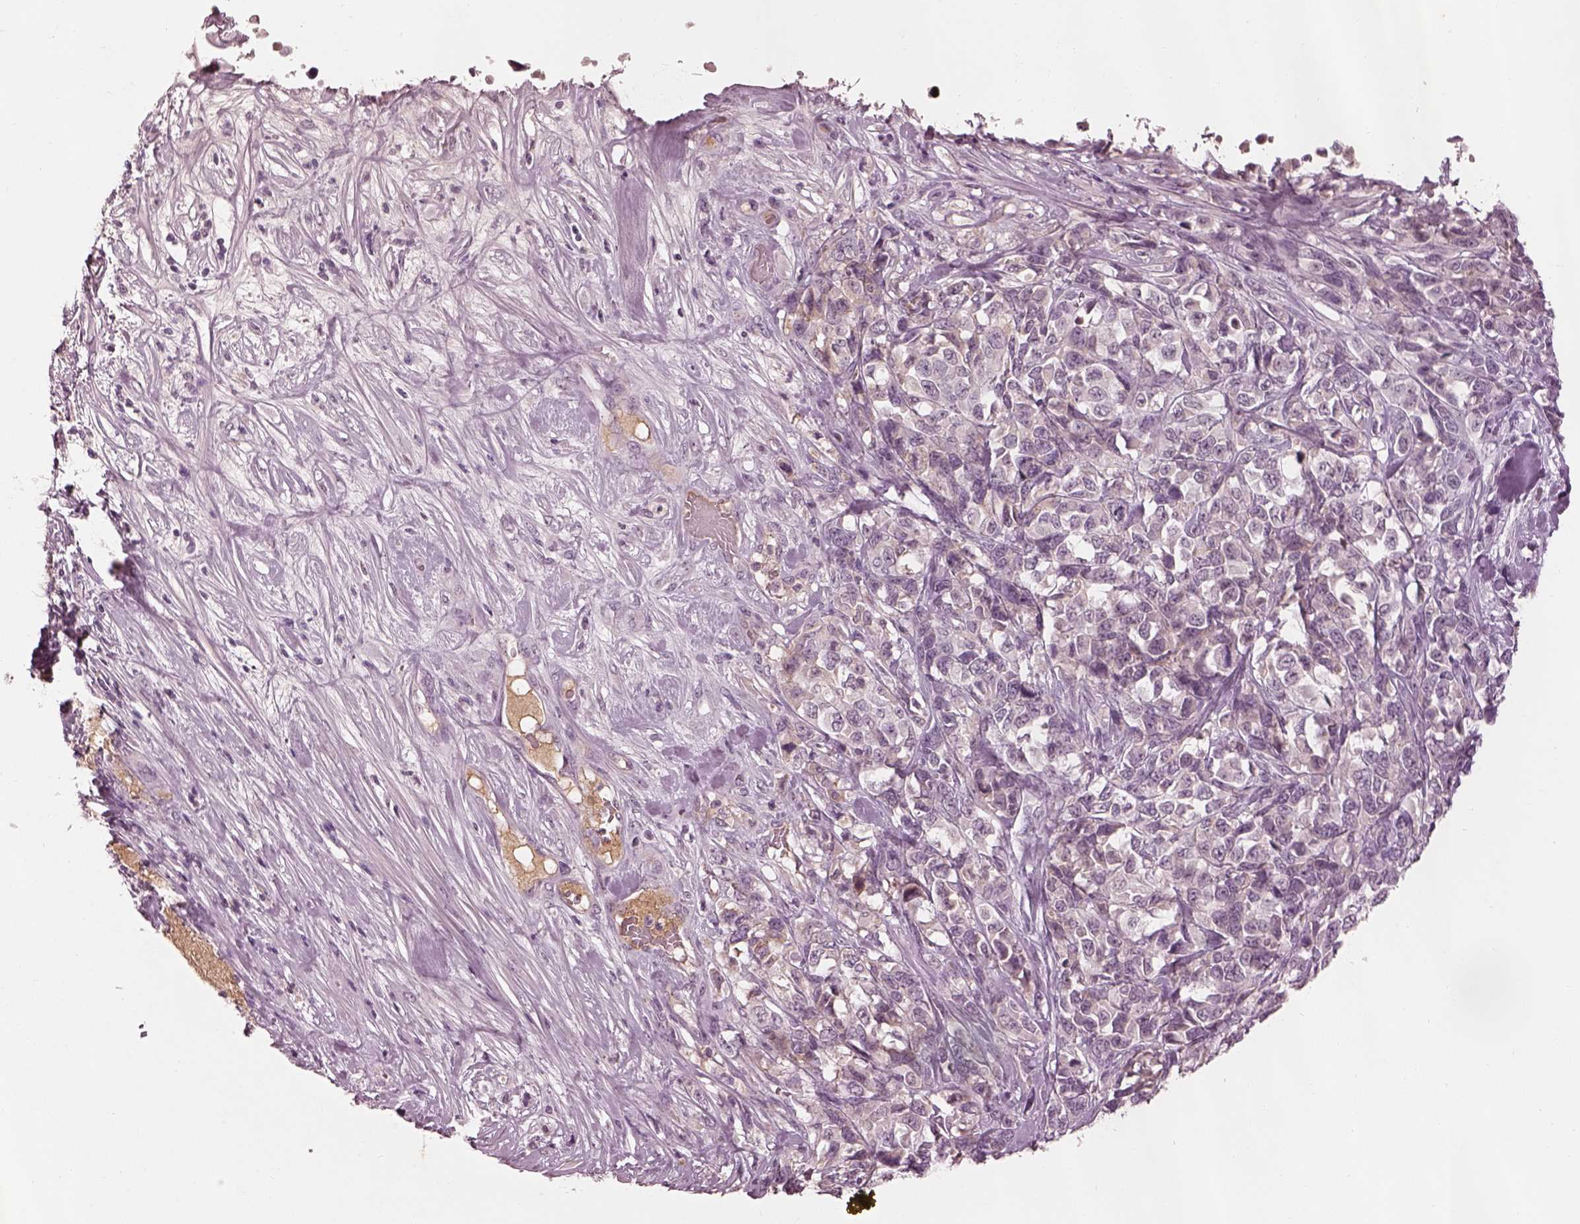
{"staining": {"intensity": "negative", "quantity": "none", "location": "none"}, "tissue": "melanoma", "cell_type": "Tumor cells", "image_type": "cancer", "snomed": [{"axis": "morphology", "description": "Malignant melanoma, Metastatic site"}, {"axis": "topography", "description": "Skin"}], "caption": "This is a photomicrograph of IHC staining of malignant melanoma (metastatic site), which shows no positivity in tumor cells.", "gene": "KCNA2", "patient": {"sex": "male", "age": 84}}